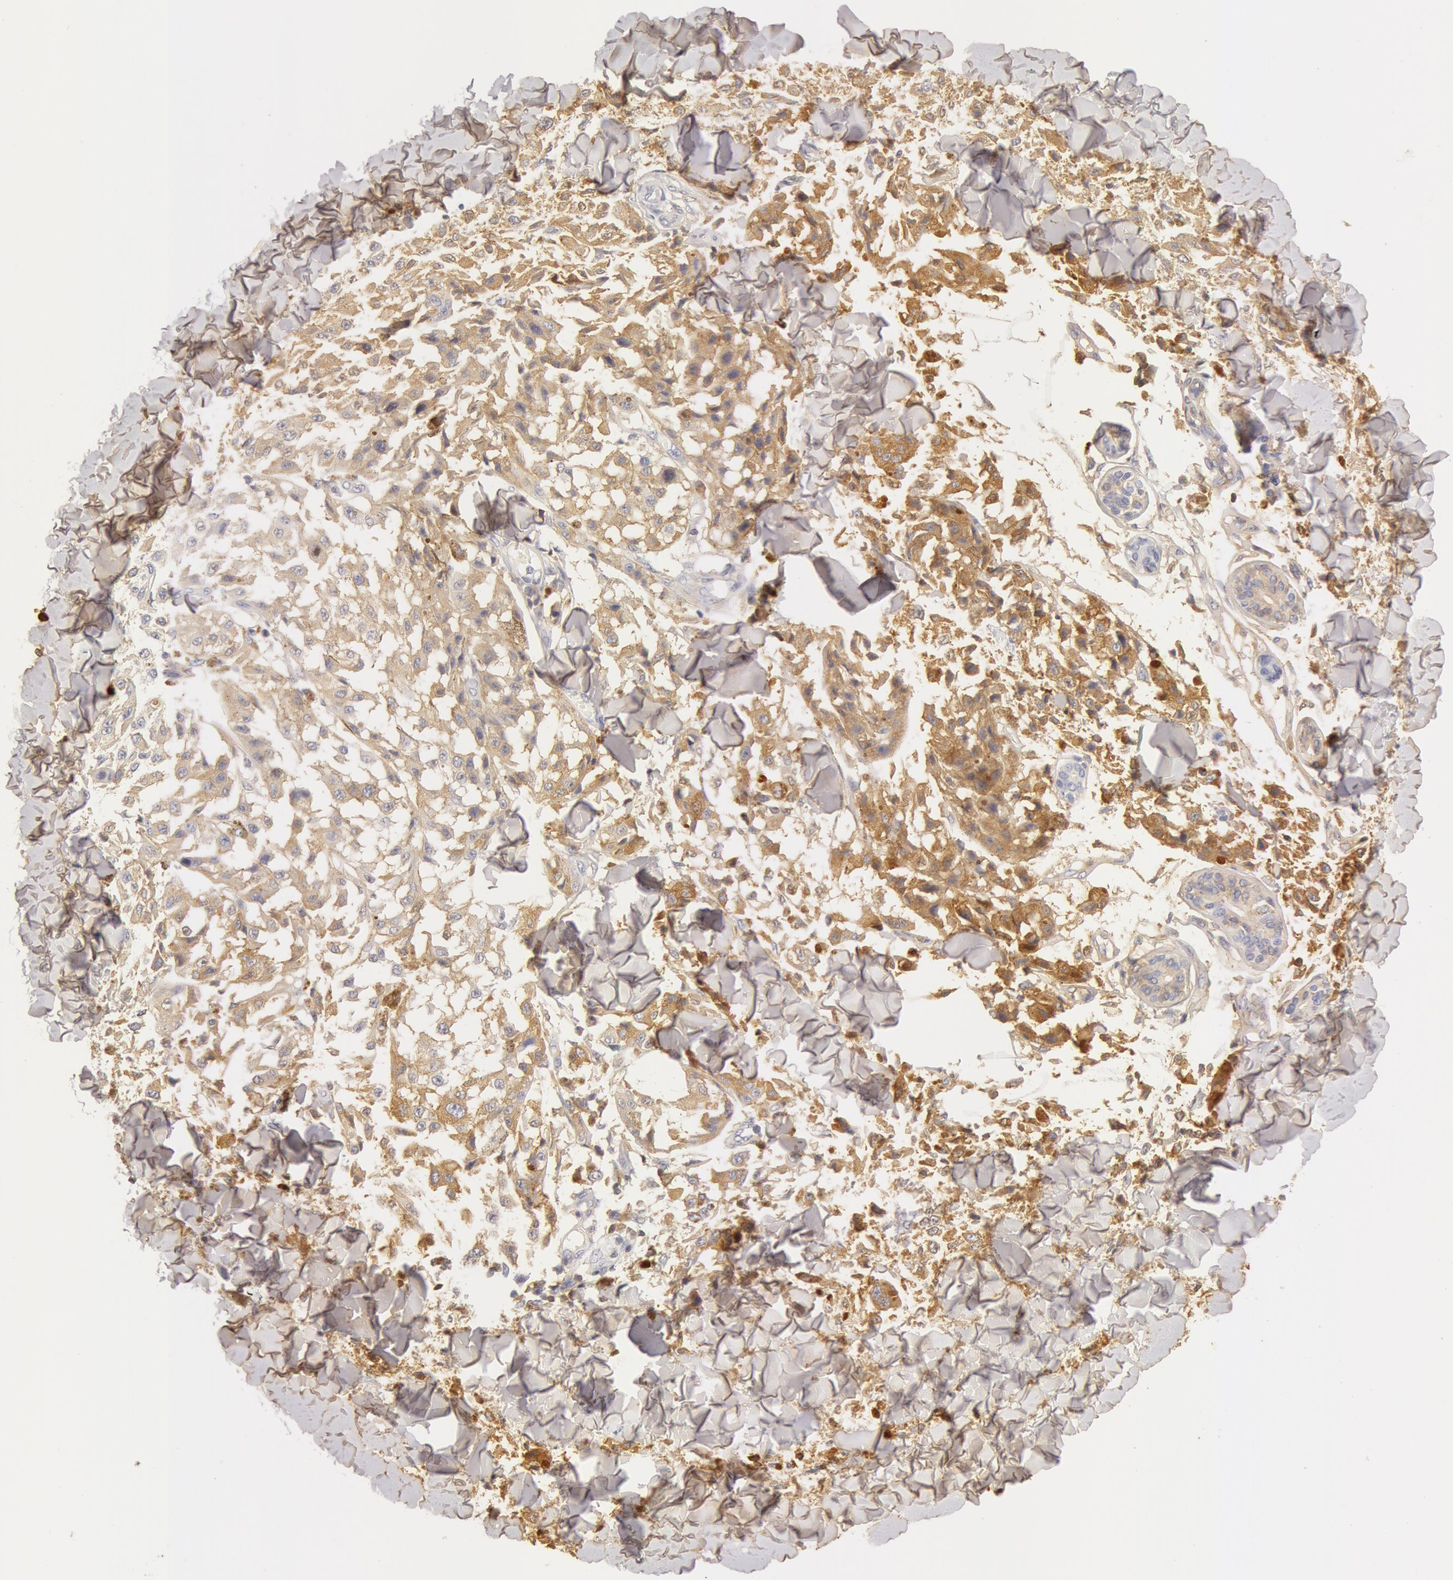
{"staining": {"intensity": "moderate", "quantity": "25%-75%", "location": "cytoplasmic/membranous"}, "tissue": "melanoma", "cell_type": "Tumor cells", "image_type": "cancer", "snomed": [{"axis": "morphology", "description": "Malignant melanoma, NOS"}, {"axis": "topography", "description": "Skin"}], "caption": "Melanoma stained for a protein (brown) shows moderate cytoplasmic/membranous positive expression in about 25%-75% of tumor cells.", "gene": "GC", "patient": {"sex": "female", "age": 64}}